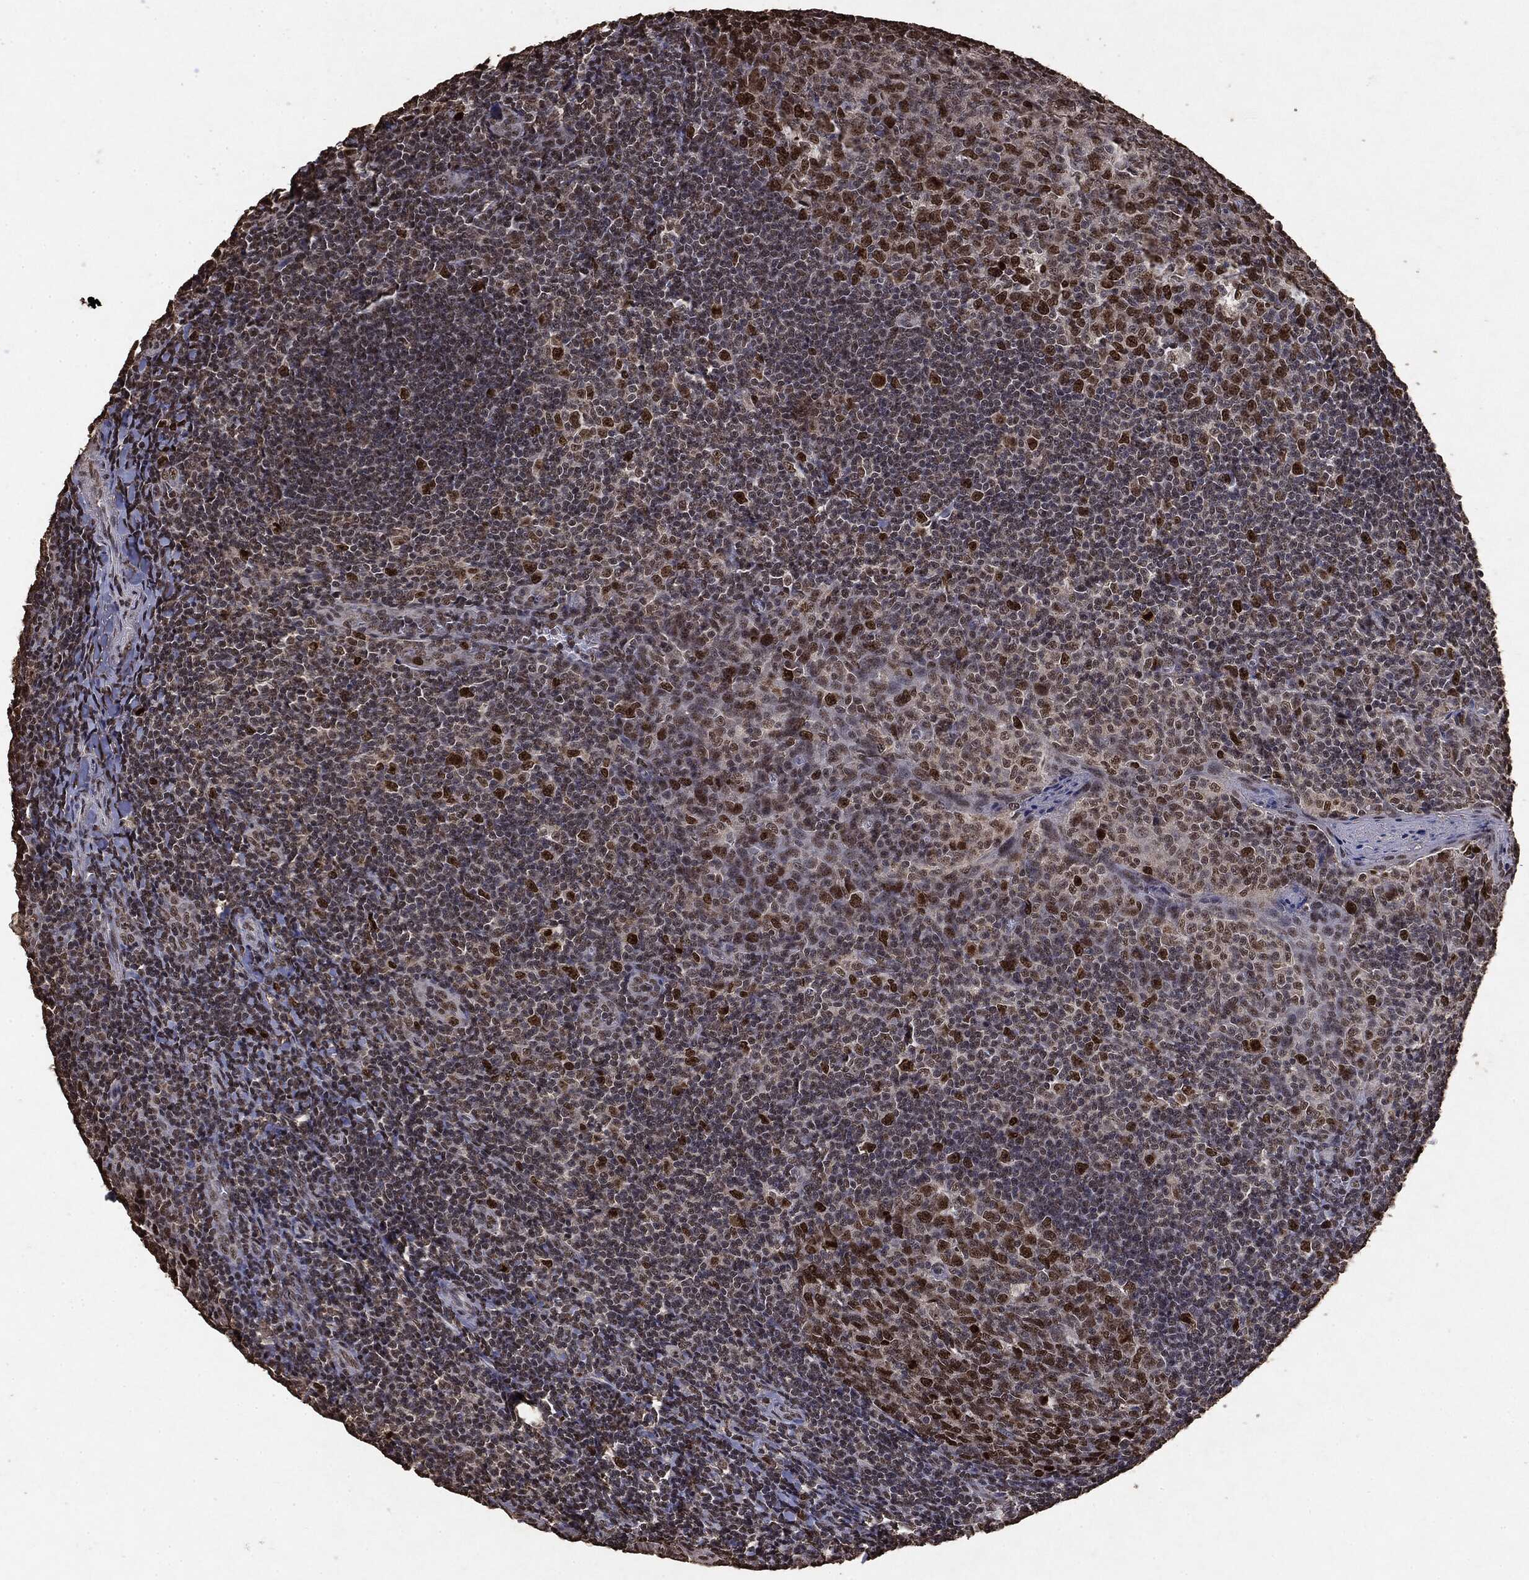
{"staining": {"intensity": "moderate", "quantity": "25%-75%", "location": "nuclear"}, "tissue": "tonsil", "cell_type": "Germinal center cells", "image_type": "normal", "snomed": [{"axis": "morphology", "description": "Normal tissue, NOS"}, {"axis": "topography", "description": "Tonsil"}], "caption": "Moderate nuclear protein expression is seen in approximately 25%-75% of germinal center cells in tonsil.", "gene": "RAD18", "patient": {"sex": "male", "age": 20}}